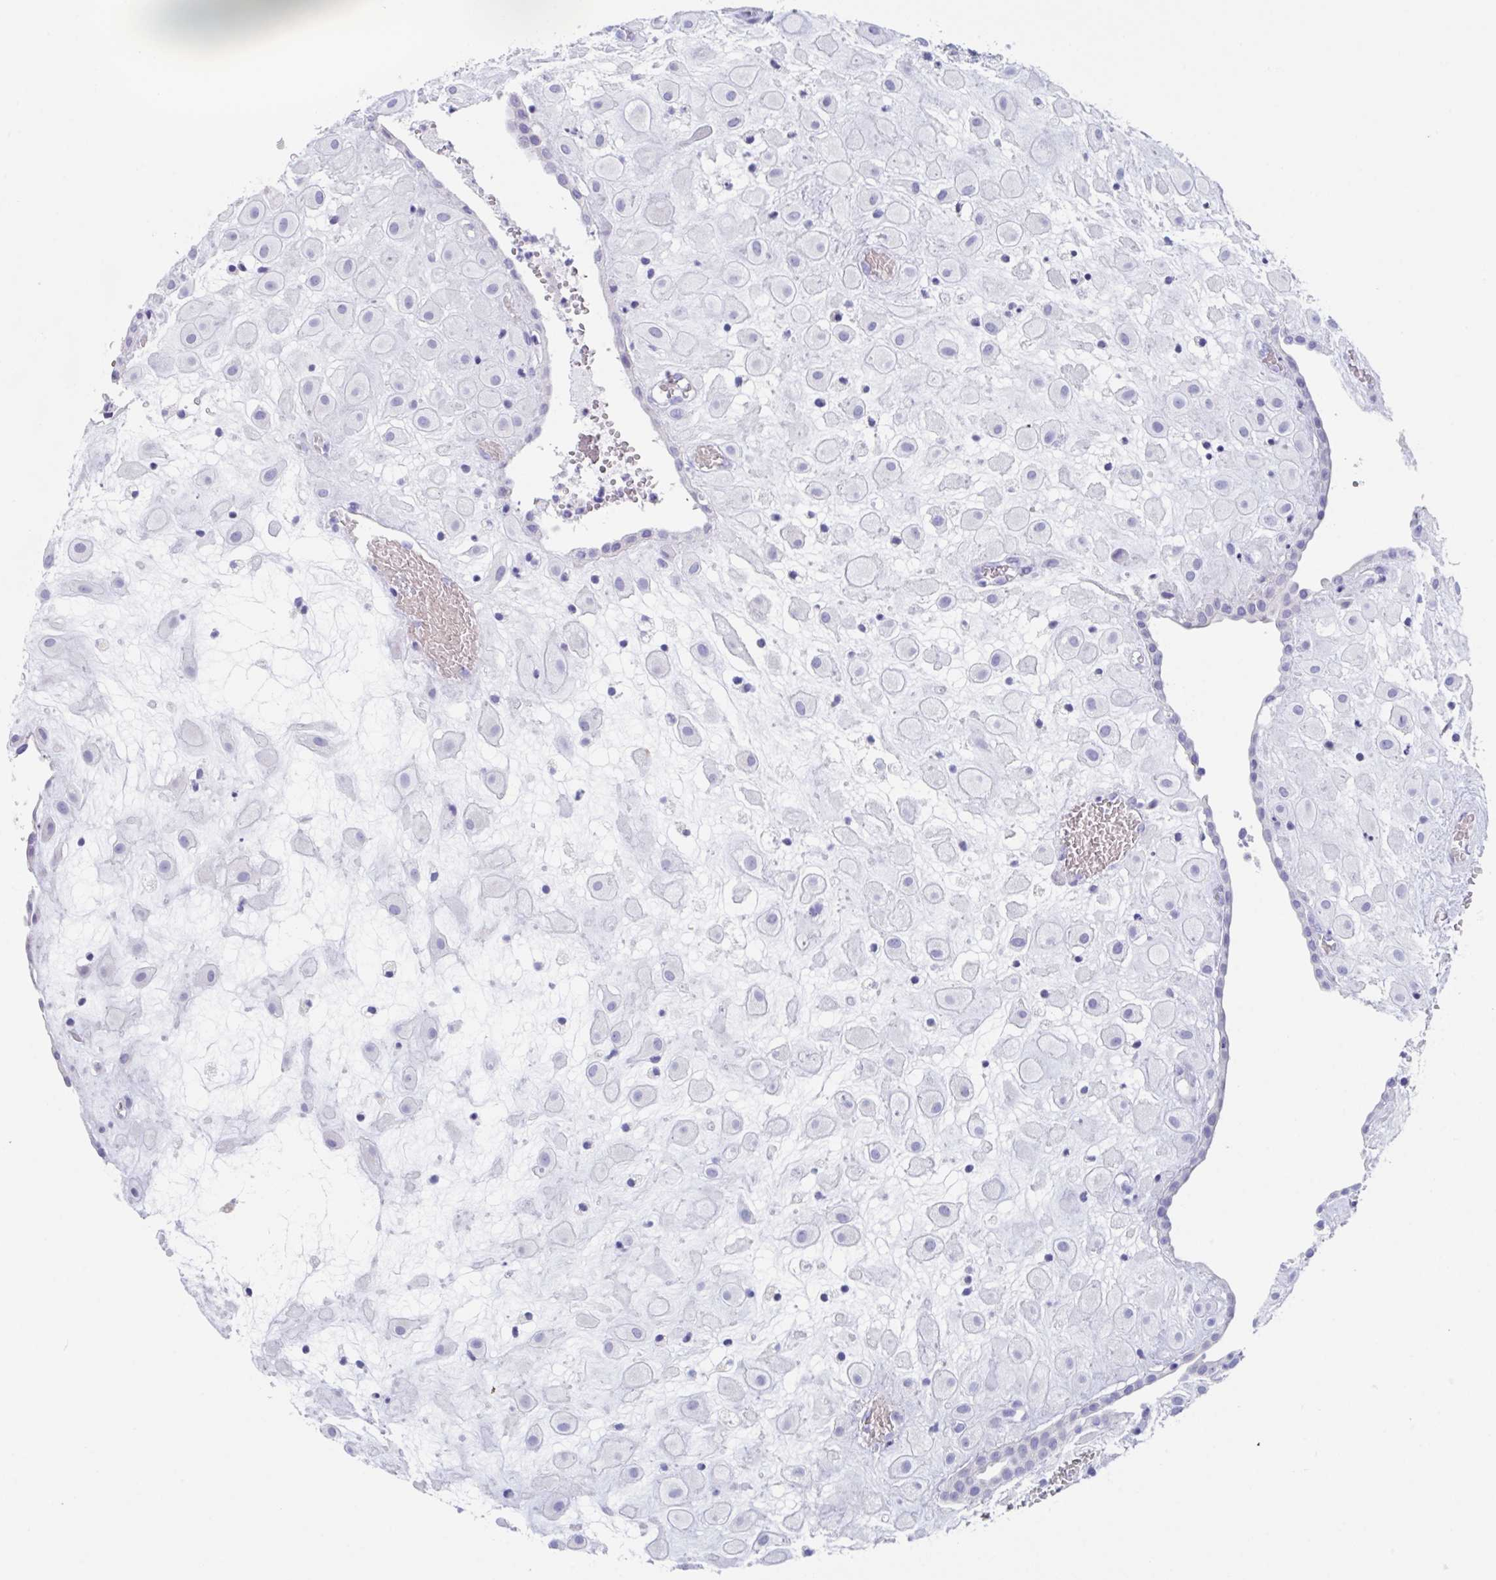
{"staining": {"intensity": "negative", "quantity": "none", "location": "none"}, "tissue": "placenta", "cell_type": "Decidual cells", "image_type": "normal", "snomed": [{"axis": "morphology", "description": "Normal tissue, NOS"}, {"axis": "topography", "description": "Placenta"}], "caption": "Protein analysis of normal placenta demonstrates no significant staining in decidual cells. (DAB (3,3'-diaminobenzidine) immunohistochemistry visualized using brightfield microscopy, high magnification).", "gene": "ZPBP", "patient": {"sex": "female", "age": 24}}